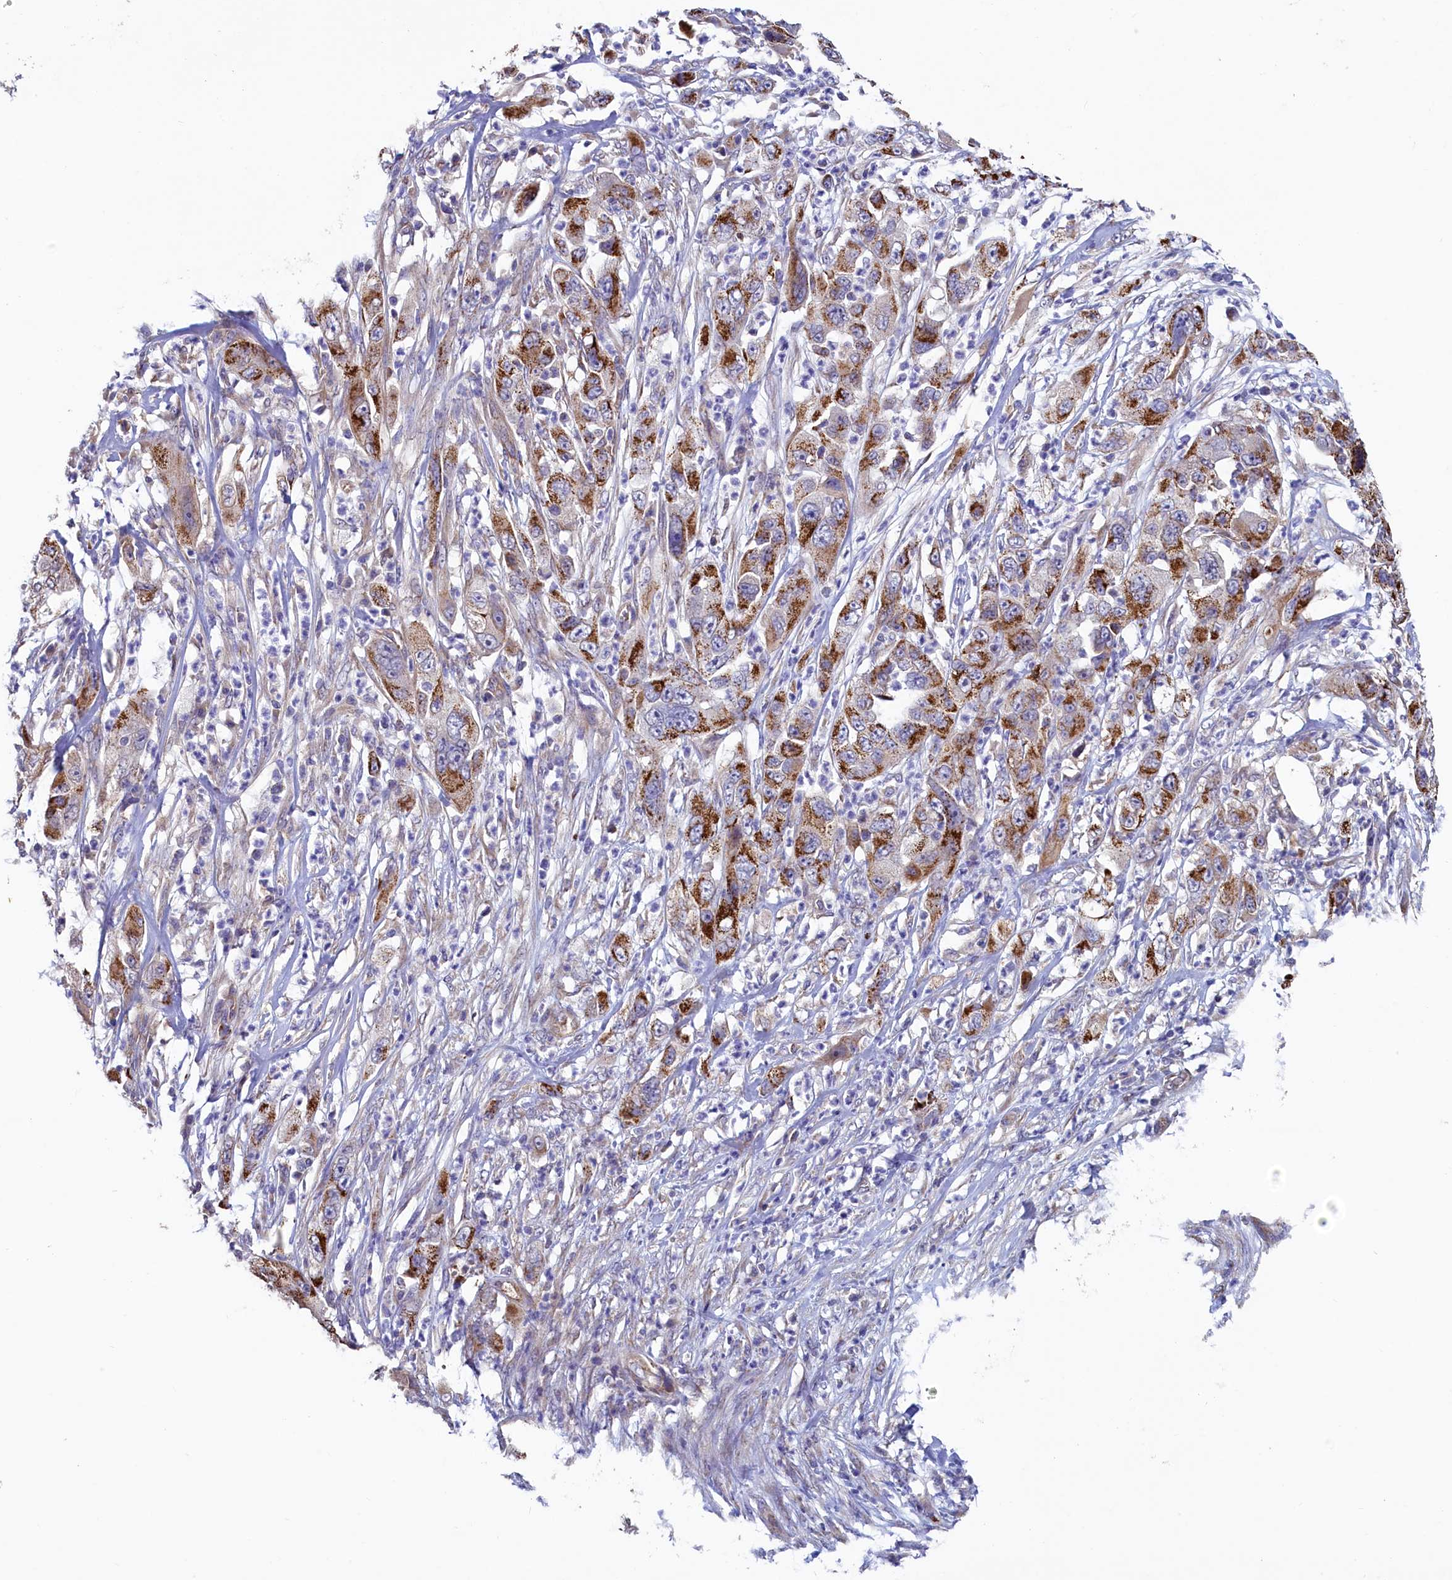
{"staining": {"intensity": "strong", "quantity": "<25%", "location": "cytoplasmic/membranous"}, "tissue": "pancreatic cancer", "cell_type": "Tumor cells", "image_type": "cancer", "snomed": [{"axis": "morphology", "description": "Adenocarcinoma, NOS"}, {"axis": "topography", "description": "Pancreas"}], "caption": "This photomicrograph shows pancreatic cancer stained with immunohistochemistry to label a protein in brown. The cytoplasmic/membranous of tumor cells show strong positivity for the protein. Nuclei are counter-stained blue.", "gene": "SPATA2L", "patient": {"sex": "female", "age": 78}}